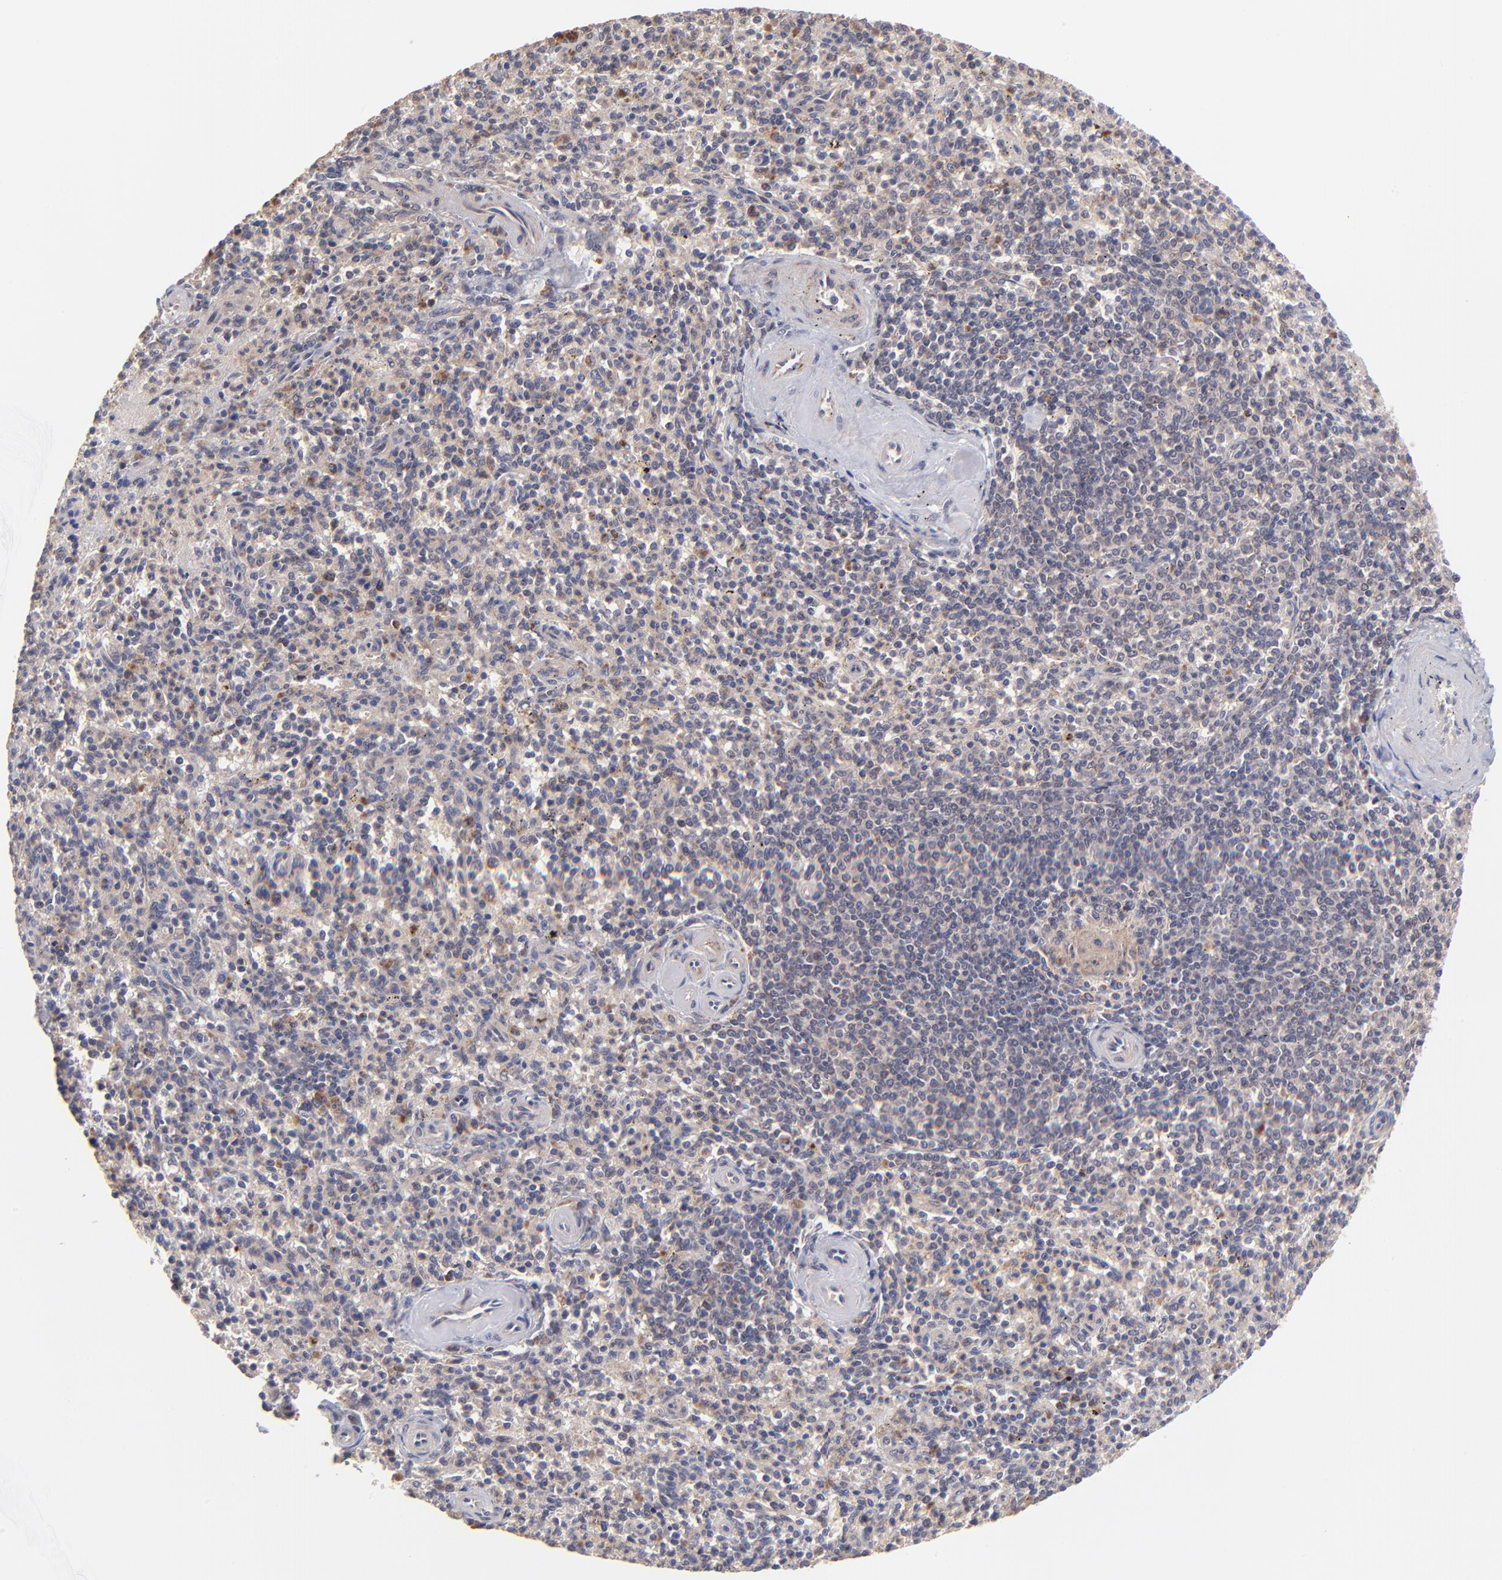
{"staining": {"intensity": "moderate", "quantity": "<25%", "location": "cytoplasmic/membranous,nuclear"}, "tissue": "spleen", "cell_type": "Cells in red pulp", "image_type": "normal", "snomed": [{"axis": "morphology", "description": "Normal tissue, NOS"}, {"axis": "topography", "description": "Spleen"}], "caption": "A low amount of moderate cytoplasmic/membranous,nuclear positivity is identified in about <25% of cells in red pulp in normal spleen.", "gene": "BAIAP2L2", "patient": {"sex": "male", "age": 72}}